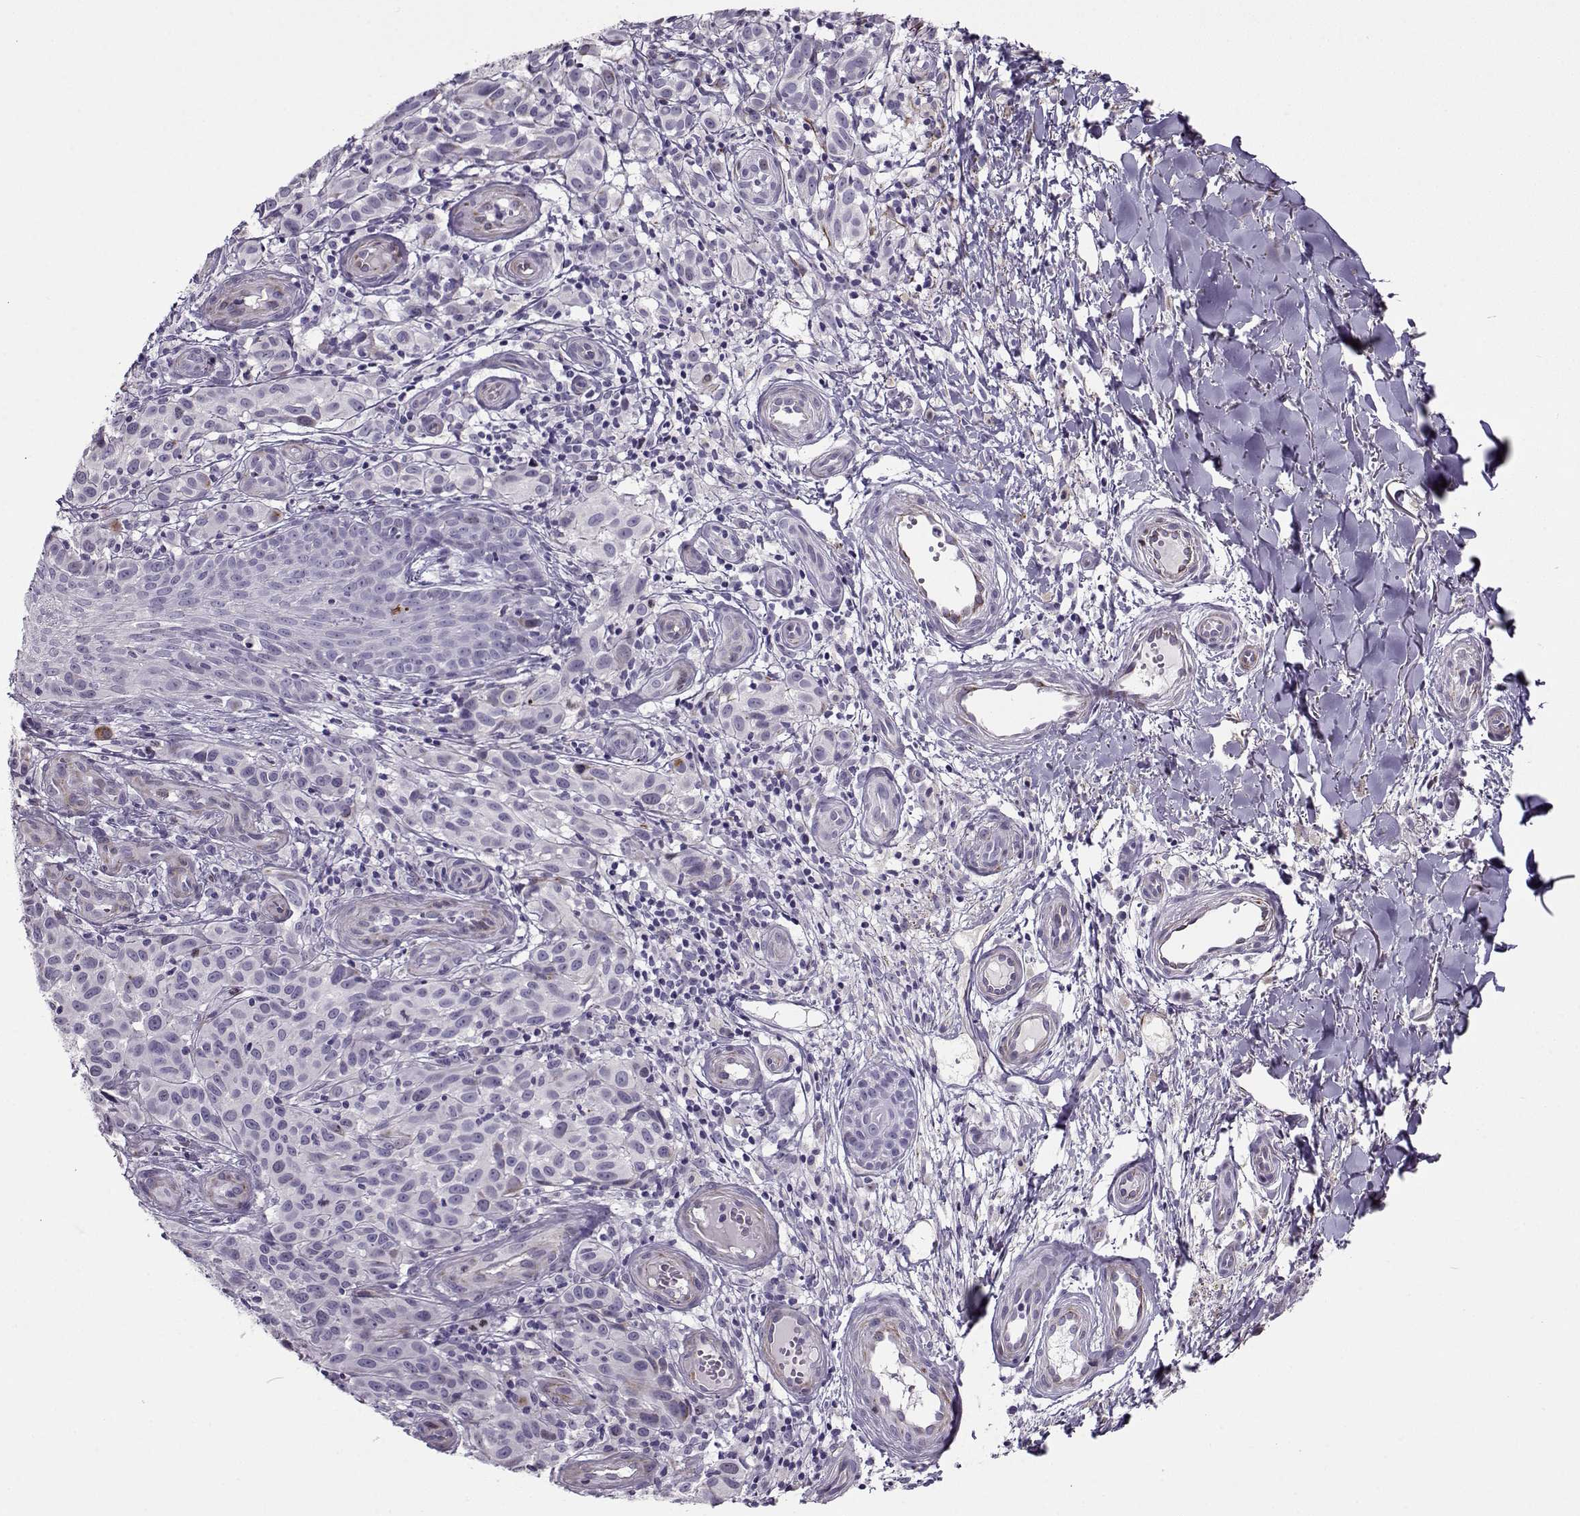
{"staining": {"intensity": "negative", "quantity": "none", "location": "none"}, "tissue": "melanoma", "cell_type": "Tumor cells", "image_type": "cancer", "snomed": [{"axis": "morphology", "description": "Malignant melanoma, NOS"}, {"axis": "topography", "description": "Skin"}], "caption": "Image shows no protein positivity in tumor cells of melanoma tissue.", "gene": "NPW", "patient": {"sex": "female", "age": 53}}